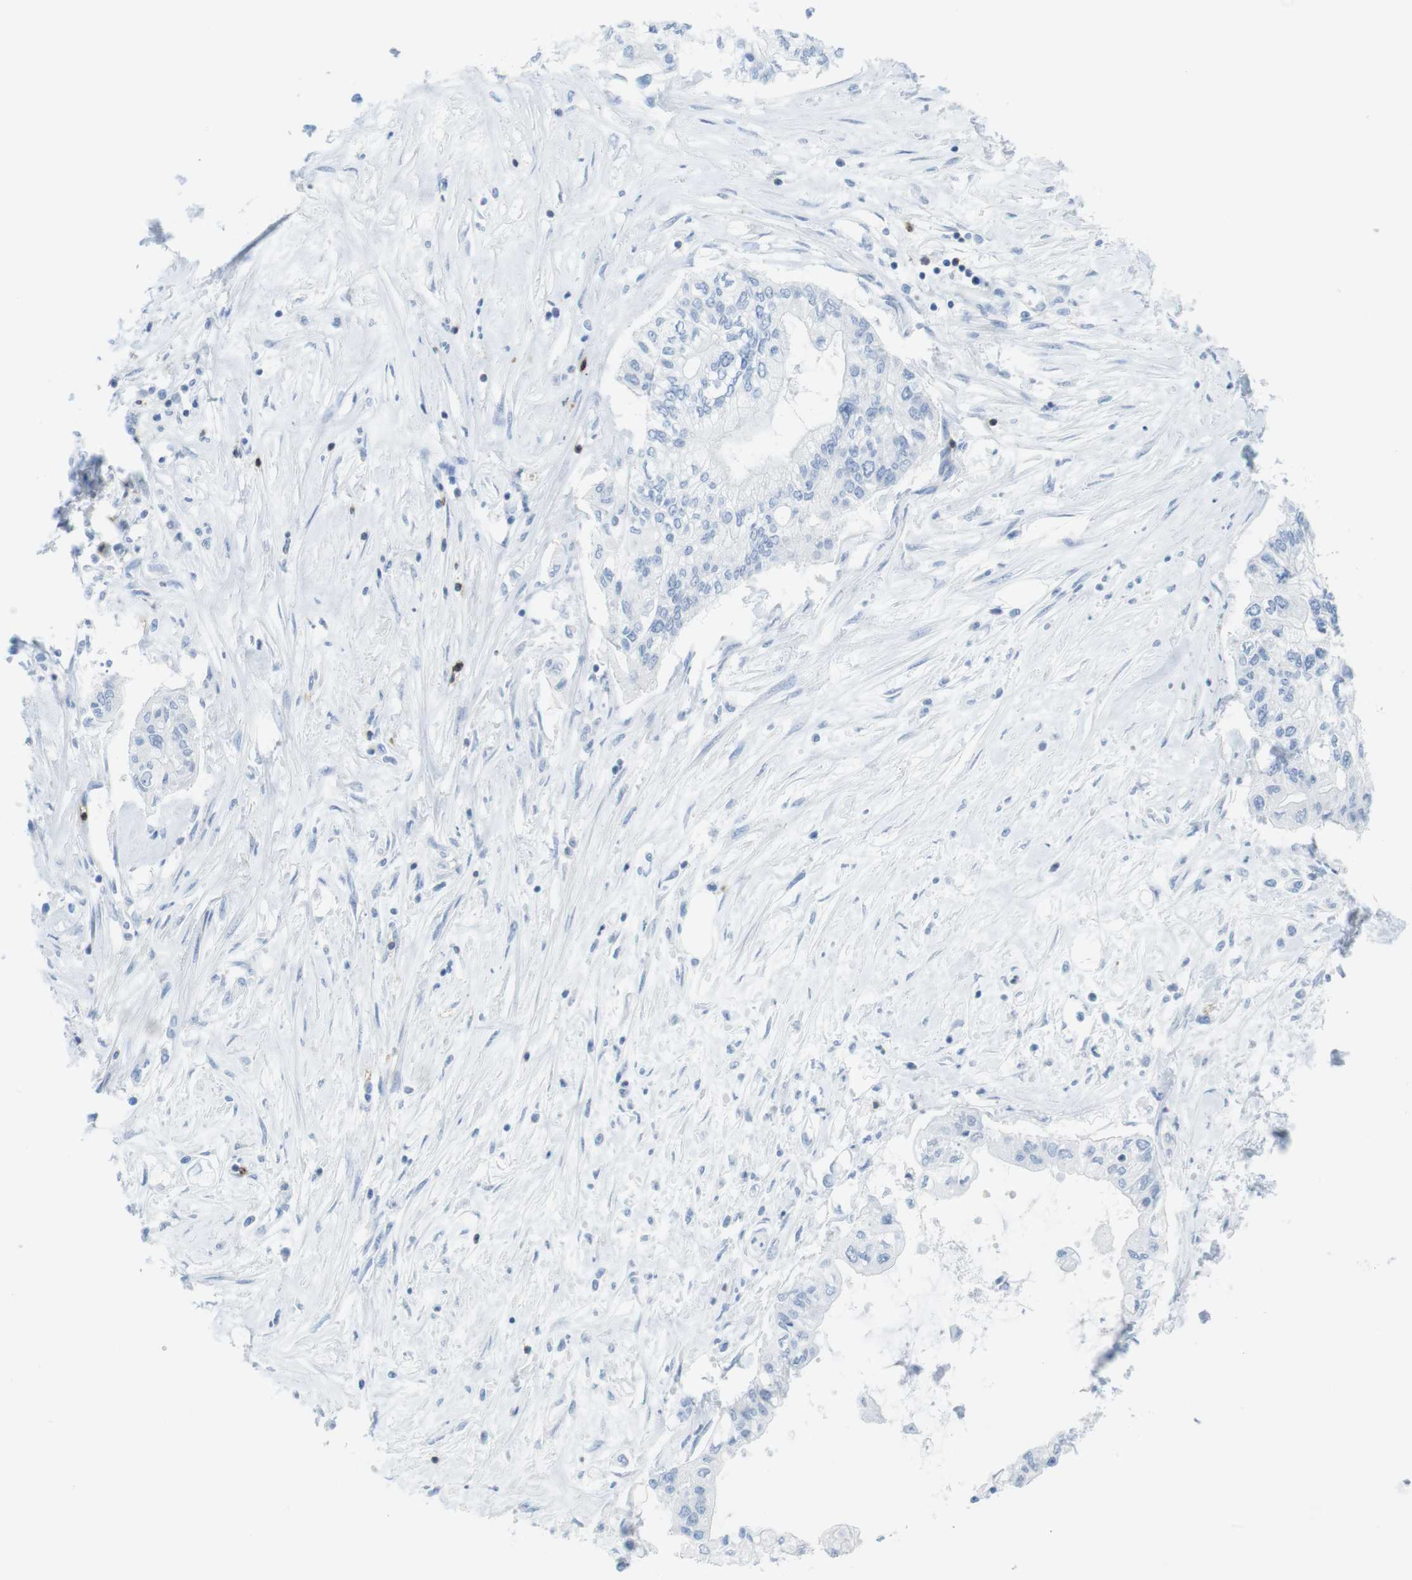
{"staining": {"intensity": "negative", "quantity": "none", "location": "none"}, "tissue": "pancreatic cancer", "cell_type": "Tumor cells", "image_type": "cancer", "snomed": [{"axis": "morphology", "description": "Adenocarcinoma, NOS"}, {"axis": "topography", "description": "Pancreas"}], "caption": "Micrograph shows no protein positivity in tumor cells of pancreatic cancer tissue. (DAB IHC with hematoxylin counter stain).", "gene": "CD5", "patient": {"sex": "female", "age": 77}}